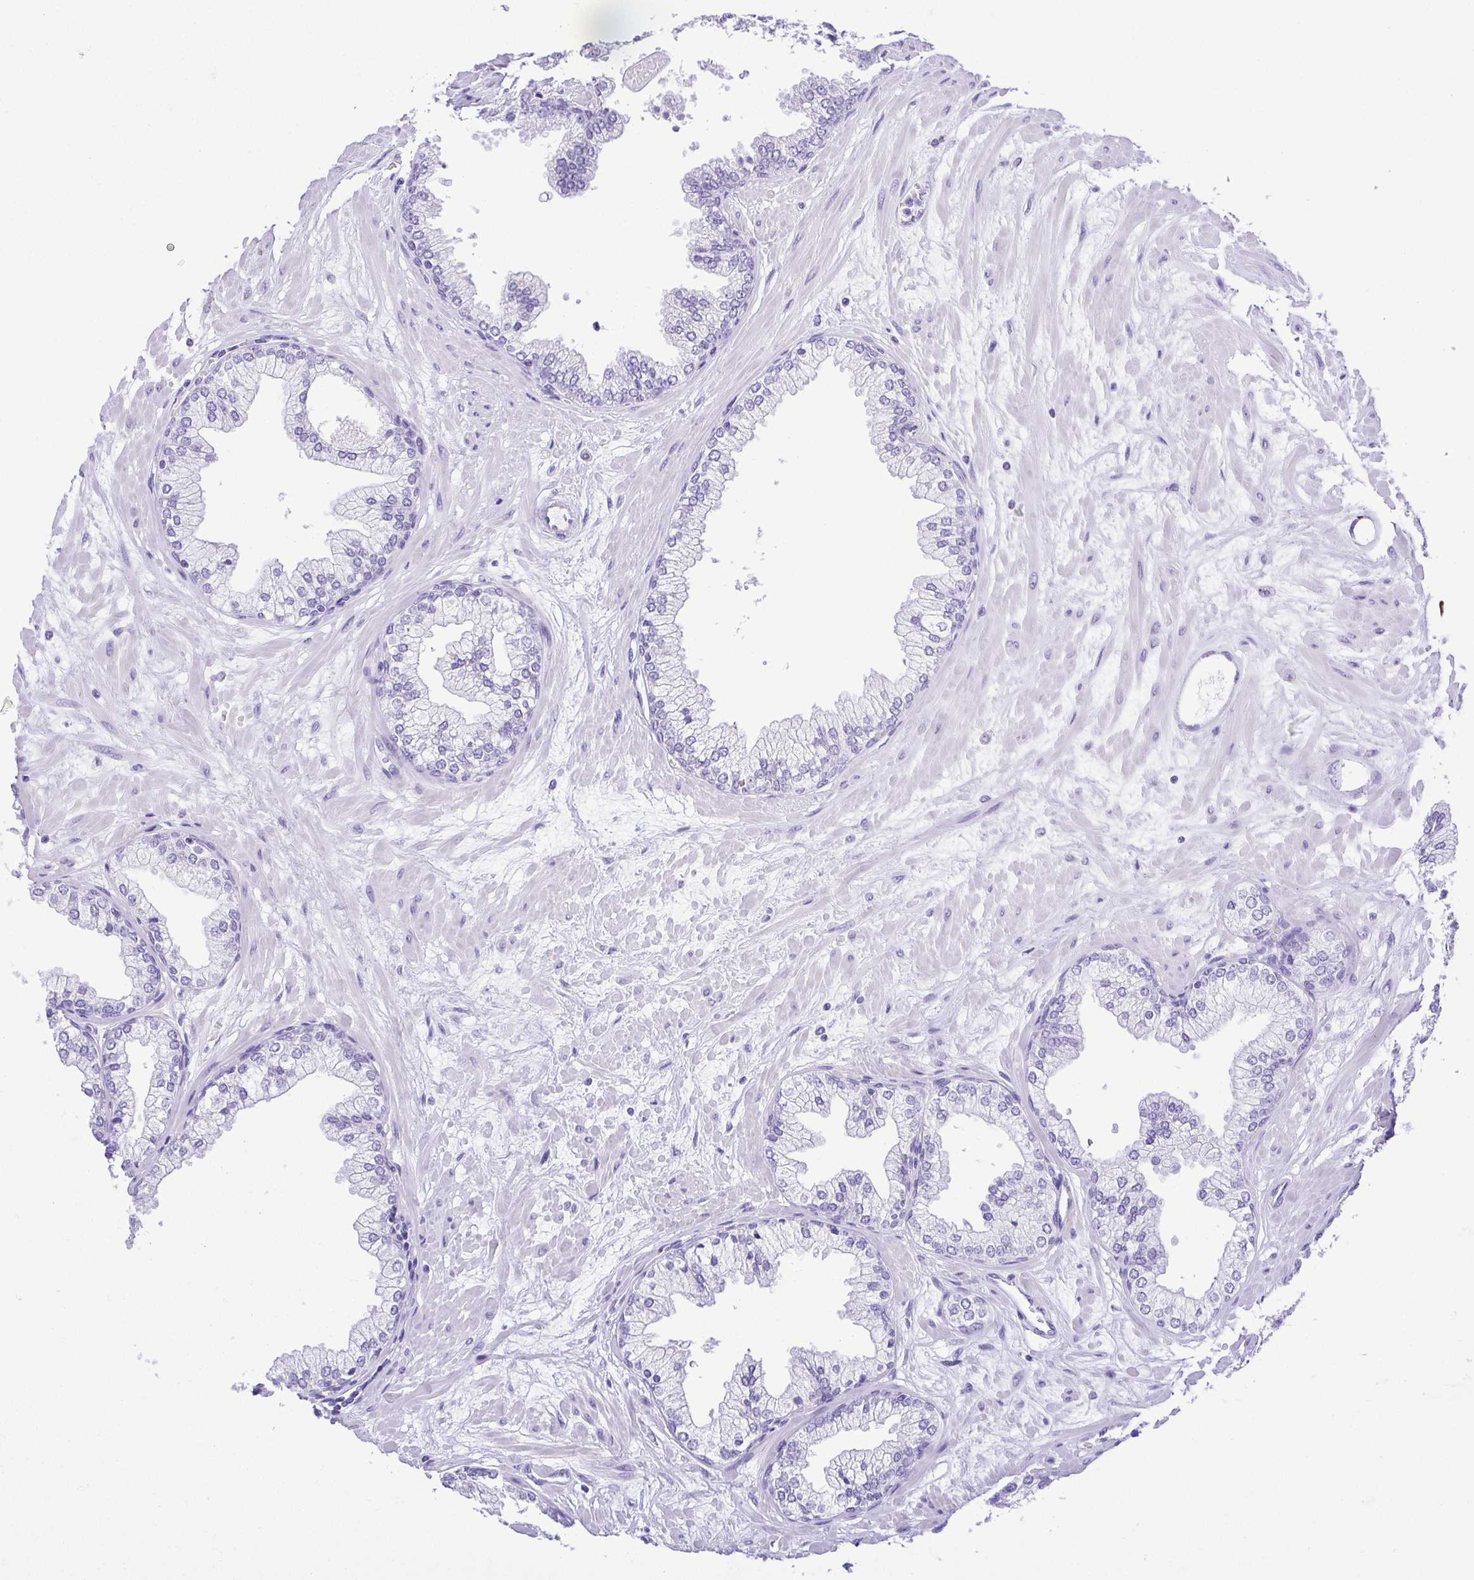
{"staining": {"intensity": "negative", "quantity": "none", "location": "none"}, "tissue": "prostate", "cell_type": "Glandular cells", "image_type": "normal", "snomed": [{"axis": "morphology", "description": "Normal tissue, NOS"}, {"axis": "topography", "description": "Prostate"}, {"axis": "topography", "description": "Peripheral nerve tissue"}], "caption": "IHC micrograph of unremarkable prostate: human prostate stained with DAB (3,3'-diaminobenzidine) displays no significant protein expression in glandular cells.", "gene": "CDSN", "patient": {"sex": "male", "age": 61}}